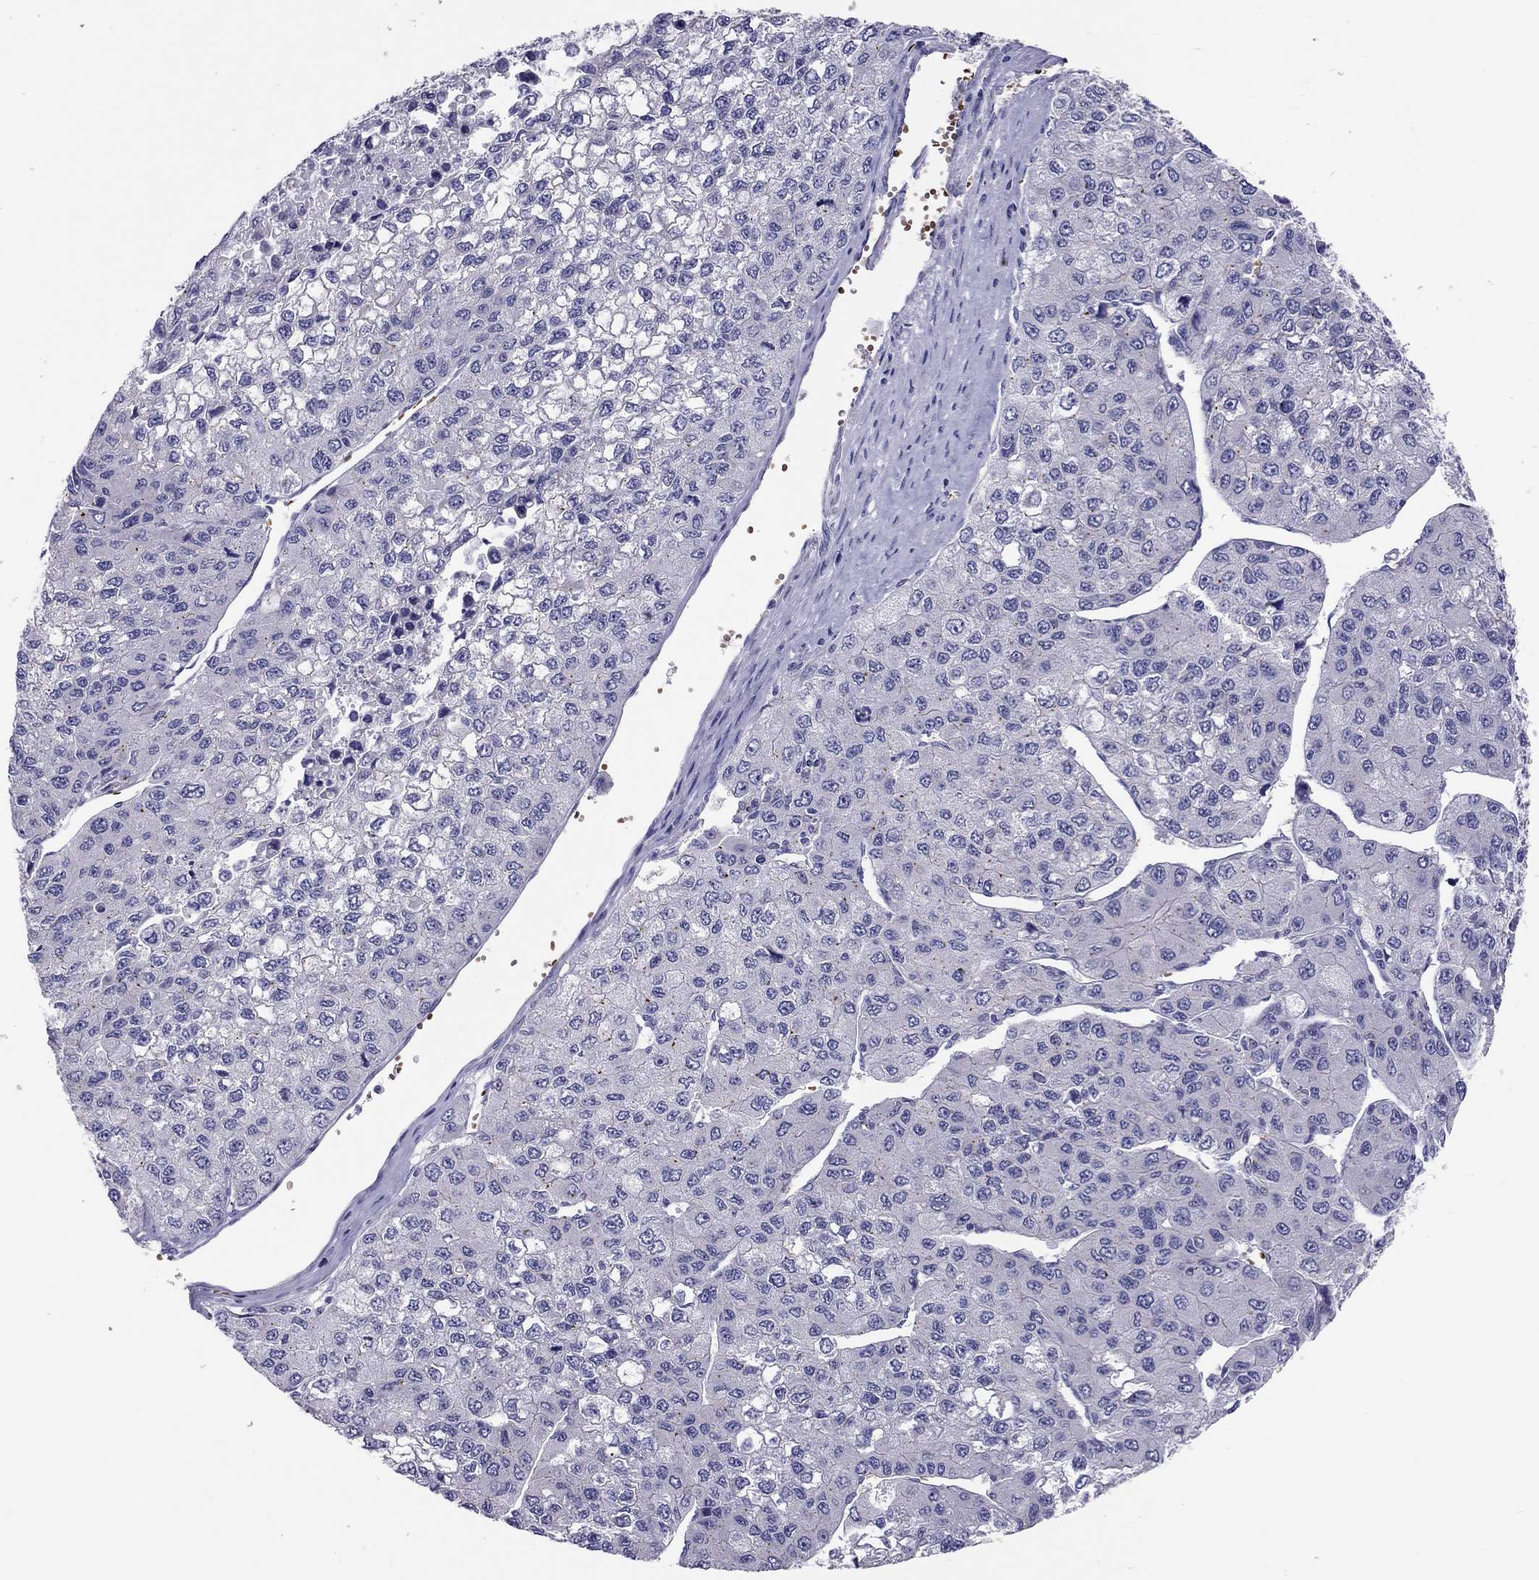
{"staining": {"intensity": "negative", "quantity": "none", "location": "none"}, "tissue": "liver cancer", "cell_type": "Tumor cells", "image_type": "cancer", "snomed": [{"axis": "morphology", "description": "Carcinoma, Hepatocellular, NOS"}, {"axis": "topography", "description": "Liver"}], "caption": "The IHC histopathology image has no significant positivity in tumor cells of liver hepatocellular carcinoma tissue.", "gene": "FRMD1", "patient": {"sex": "female", "age": 66}}